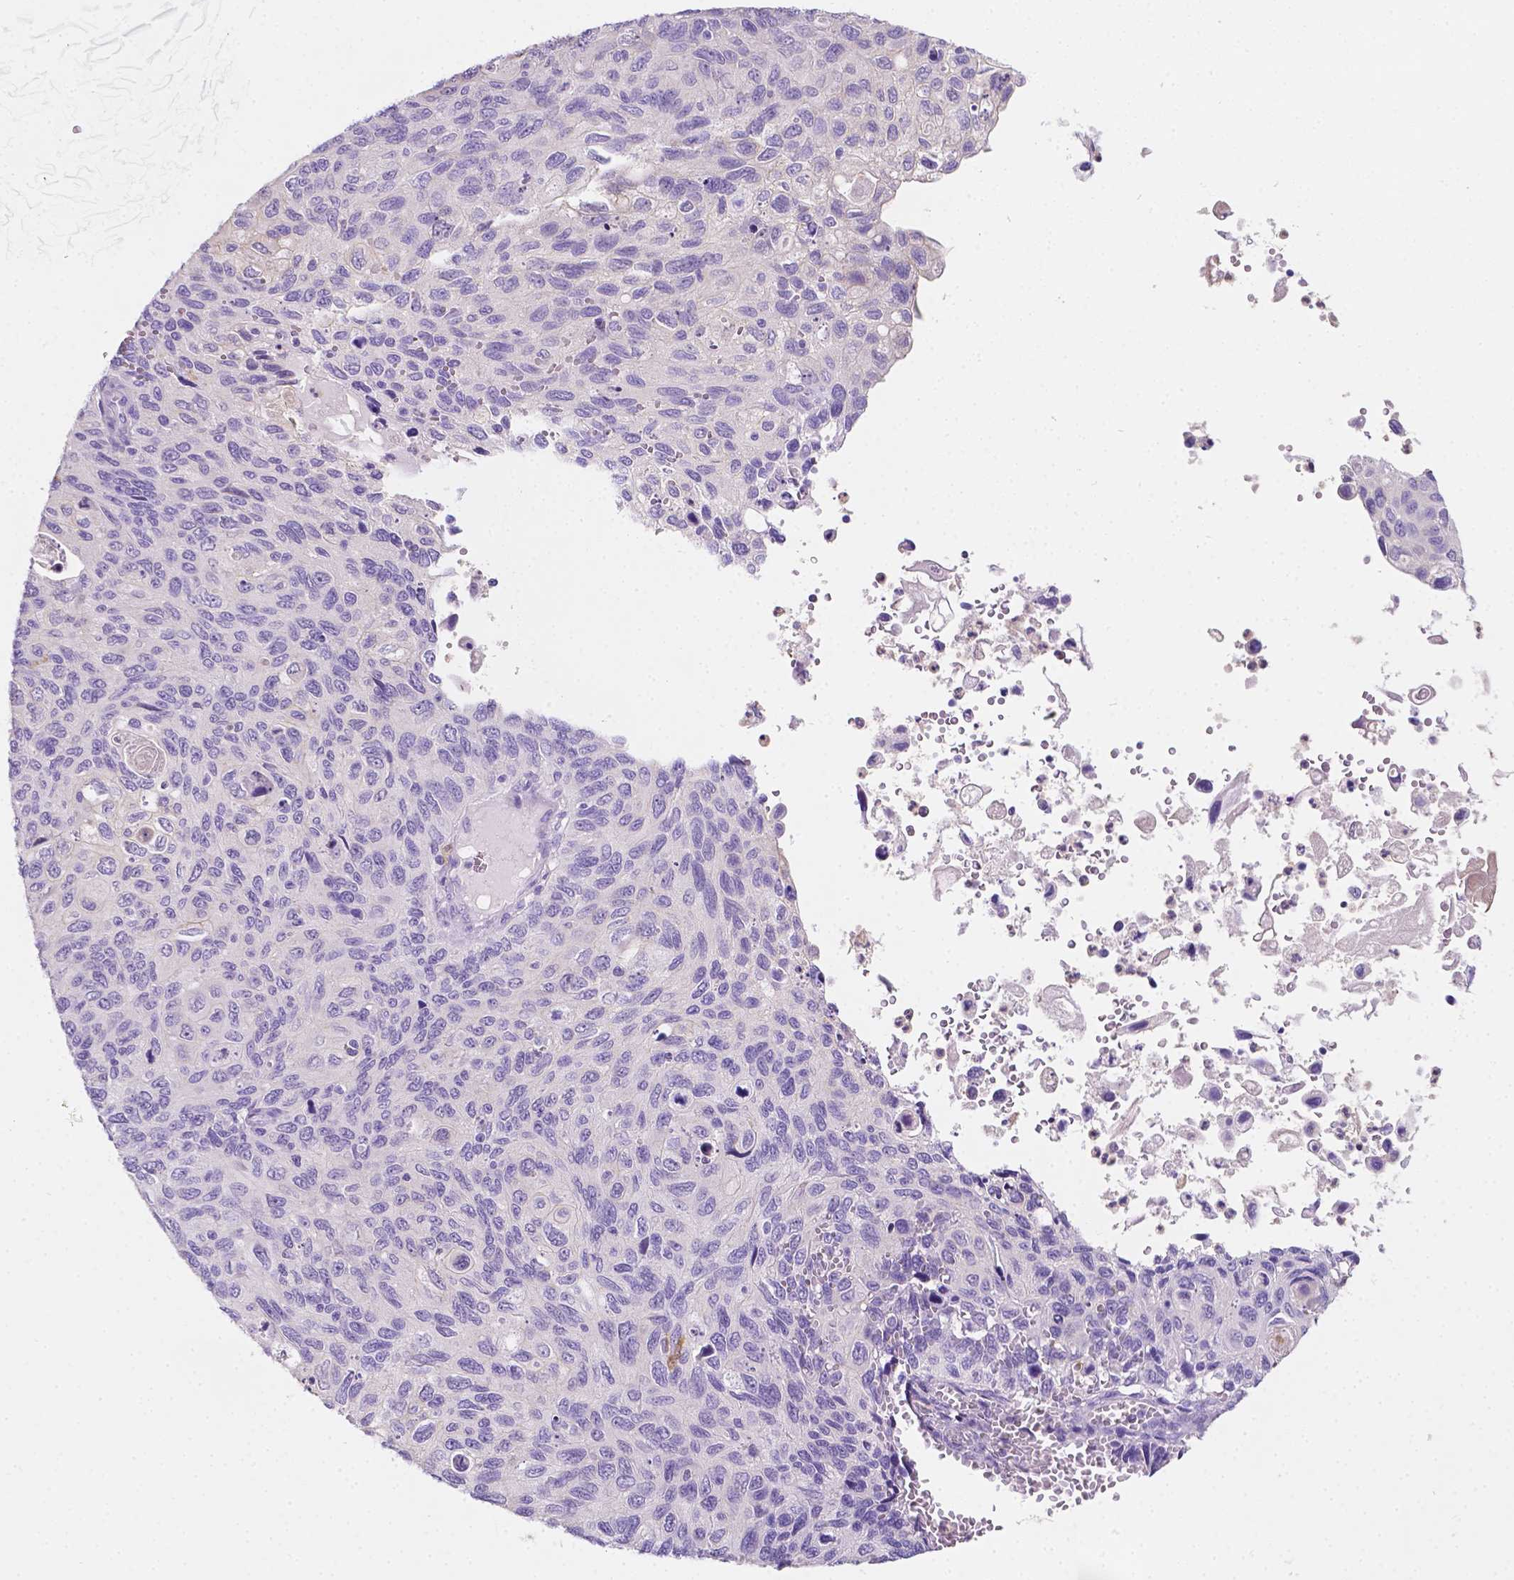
{"staining": {"intensity": "negative", "quantity": "none", "location": "none"}, "tissue": "cervical cancer", "cell_type": "Tumor cells", "image_type": "cancer", "snomed": [{"axis": "morphology", "description": "Squamous cell carcinoma, NOS"}, {"axis": "topography", "description": "Cervix"}], "caption": "A histopathology image of human cervical cancer is negative for staining in tumor cells.", "gene": "GNAO1", "patient": {"sex": "female", "age": 70}}